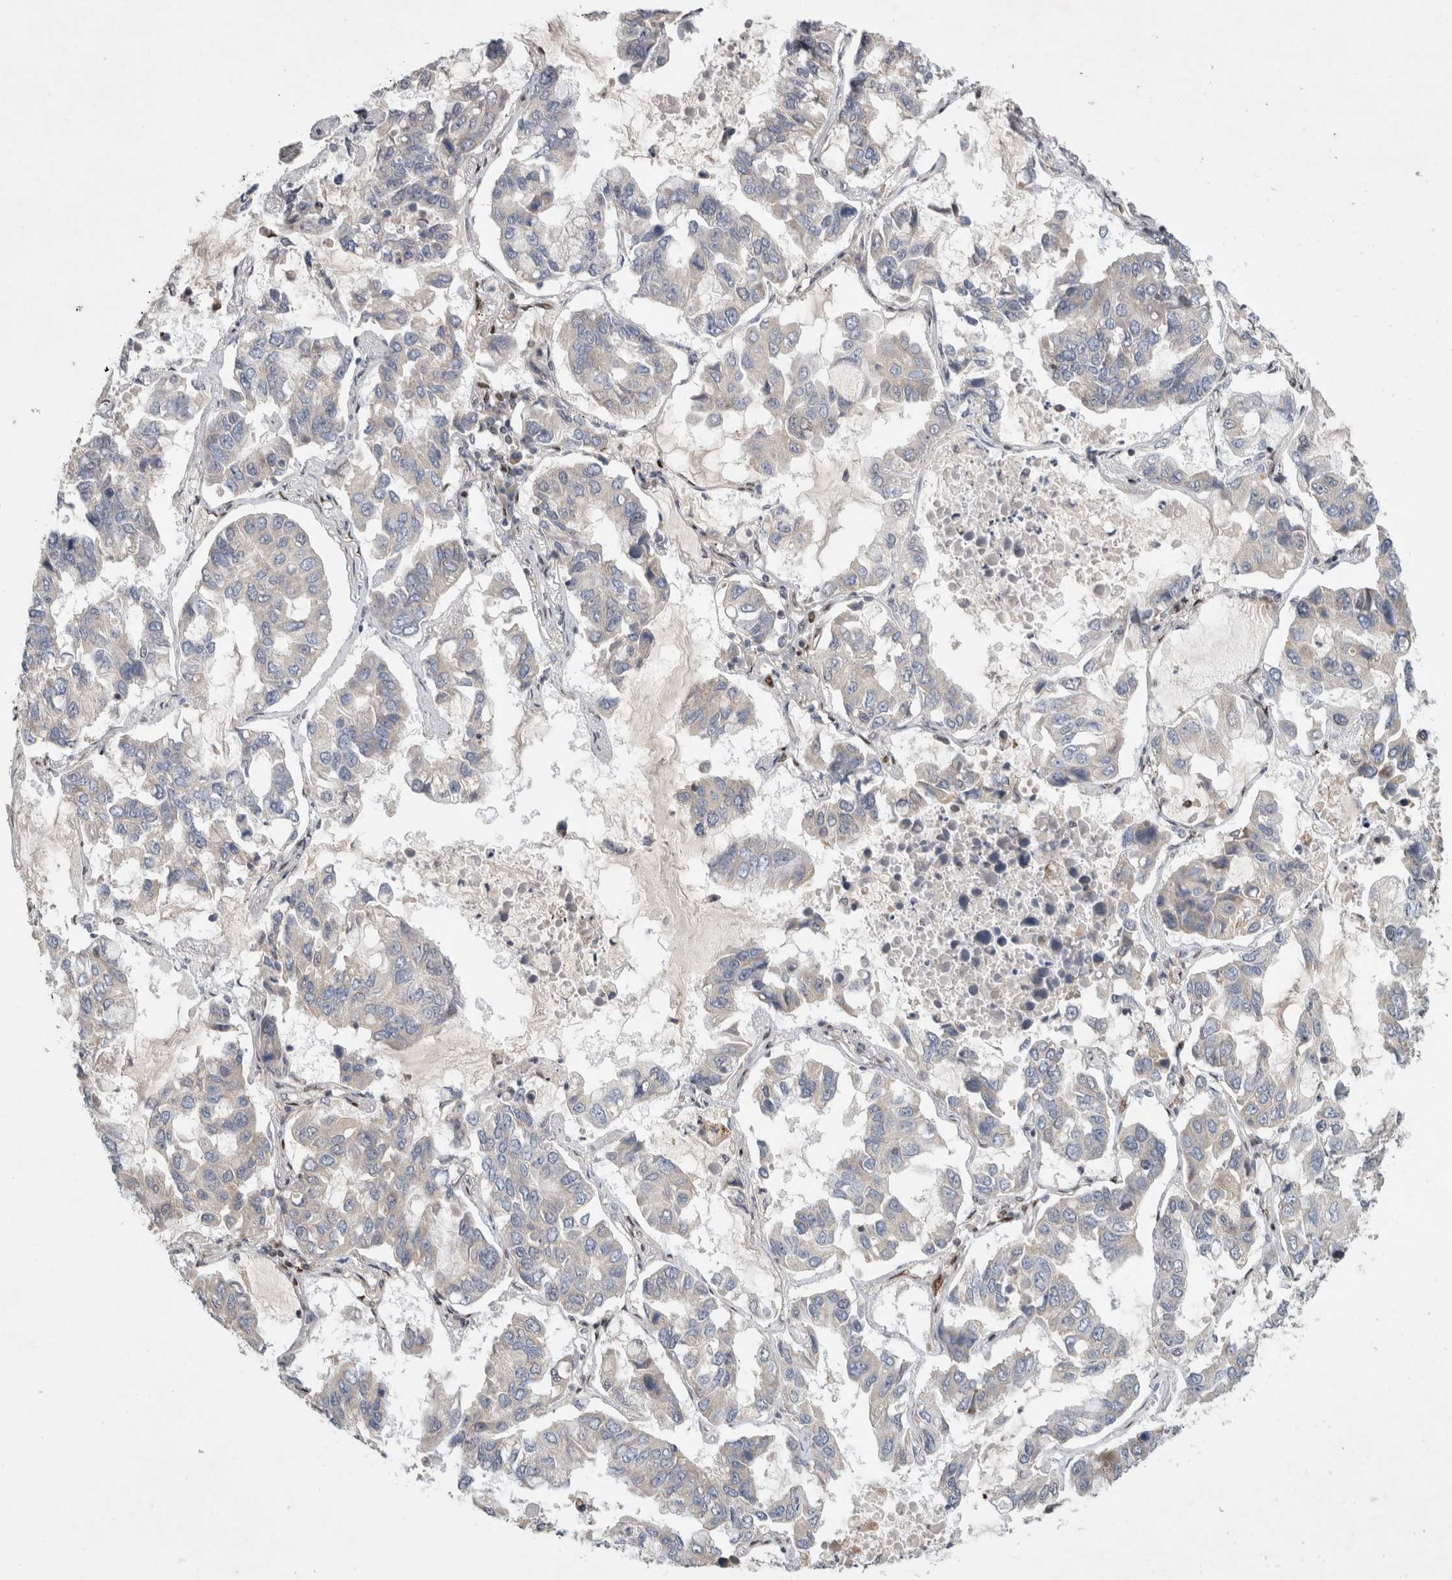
{"staining": {"intensity": "negative", "quantity": "none", "location": "none"}, "tissue": "lung cancer", "cell_type": "Tumor cells", "image_type": "cancer", "snomed": [{"axis": "morphology", "description": "Adenocarcinoma, NOS"}, {"axis": "topography", "description": "Lung"}], "caption": "A micrograph of lung cancer (adenocarcinoma) stained for a protein displays no brown staining in tumor cells.", "gene": "C8orf58", "patient": {"sex": "male", "age": 64}}